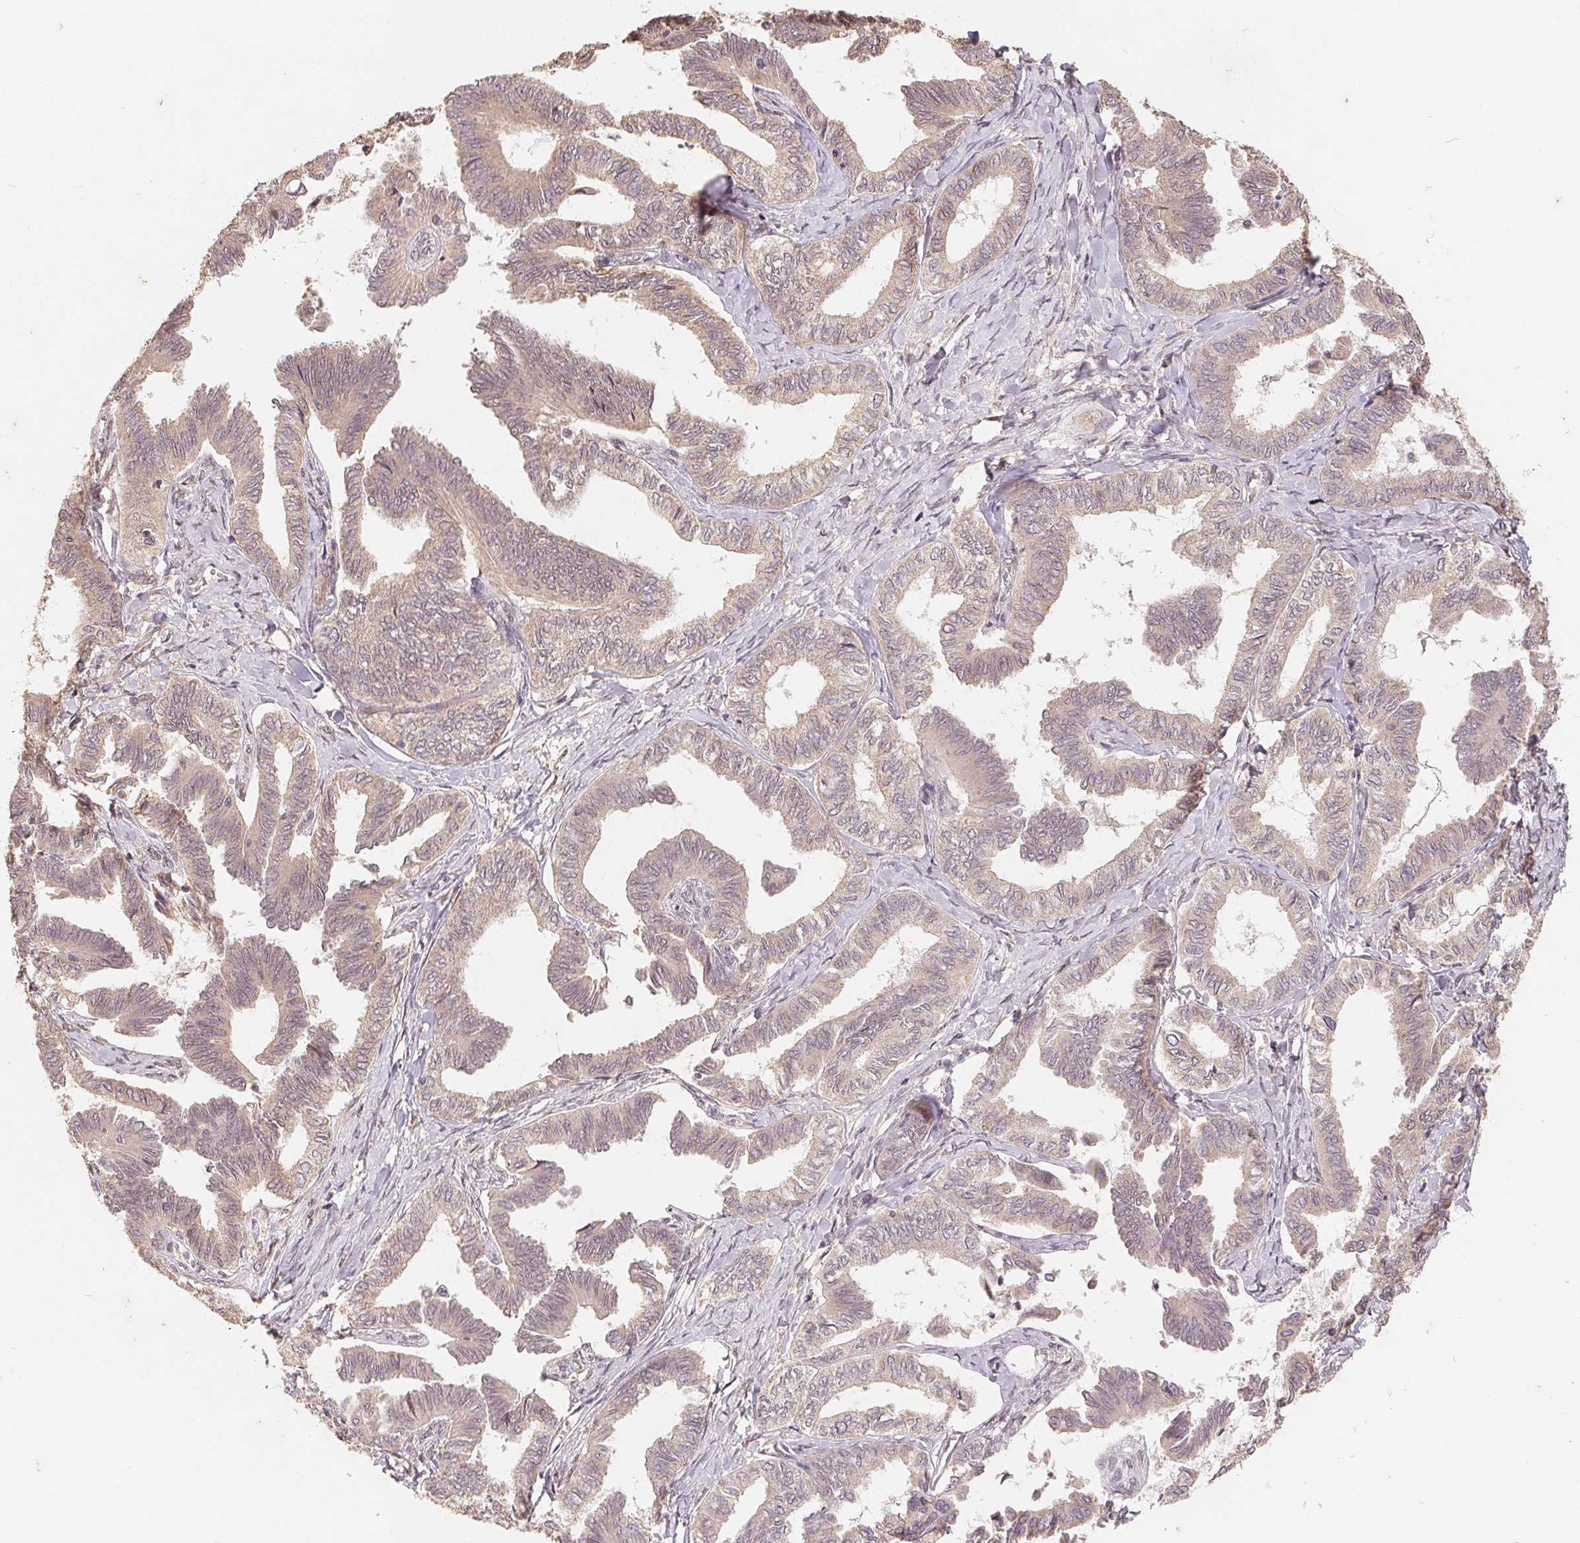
{"staining": {"intensity": "weak", "quantity": ">75%", "location": "cytoplasmic/membranous"}, "tissue": "ovarian cancer", "cell_type": "Tumor cells", "image_type": "cancer", "snomed": [{"axis": "morphology", "description": "Carcinoma, endometroid"}, {"axis": "topography", "description": "Ovary"}], "caption": "Tumor cells display low levels of weak cytoplasmic/membranous staining in approximately >75% of cells in human ovarian cancer.", "gene": "CDIPT", "patient": {"sex": "female", "age": 70}}